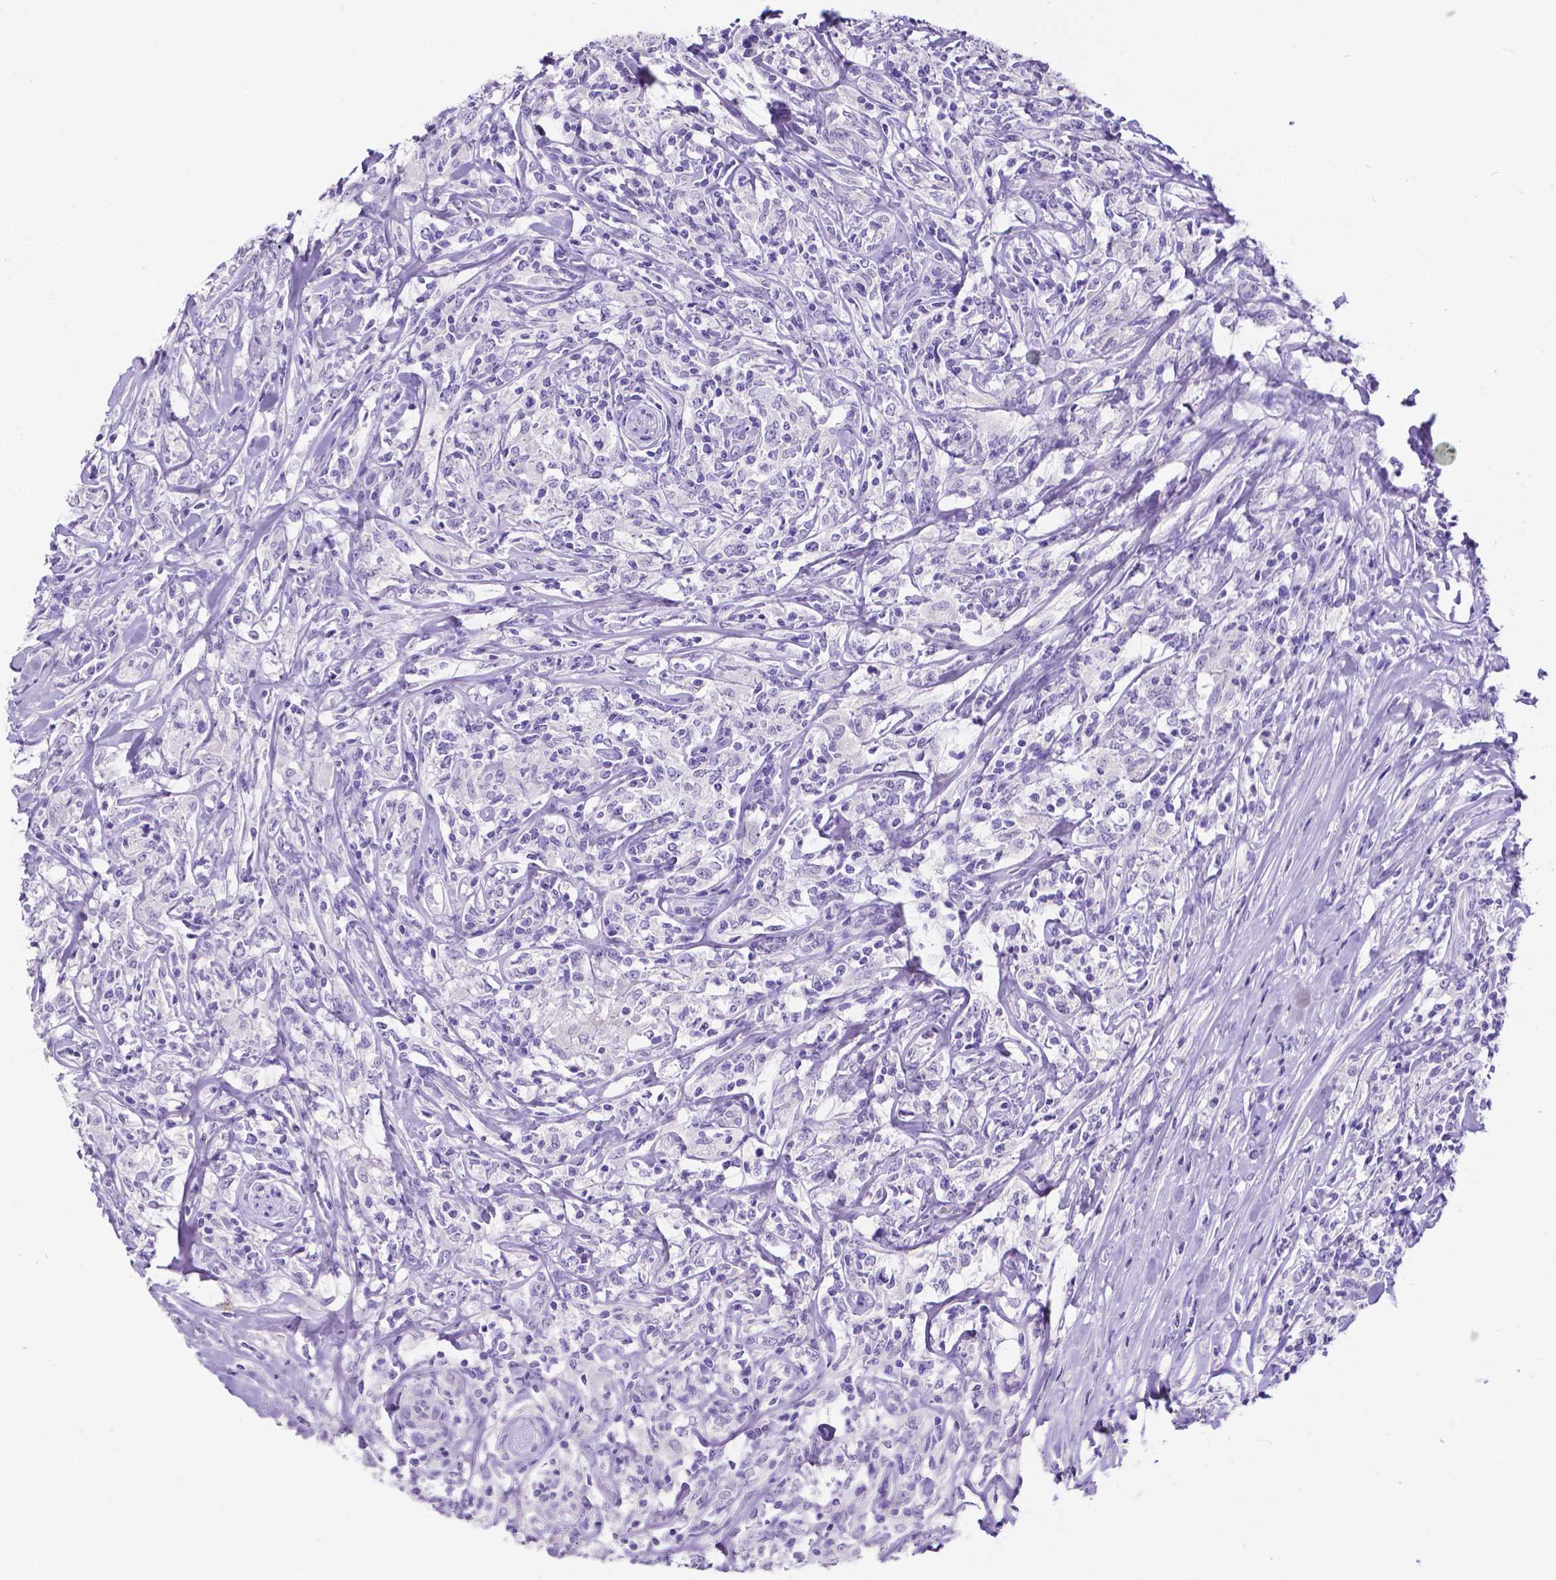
{"staining": {"intensity": "negative", "quantity": "none", "location": "none"}, "tissue": "lymphoma", "cell_type": "Tumor cells", "image_type": "cancer", "snomed": [{"axis": "morphology", "description": "Malignant lymphoma, non-Hodgkin's type, High grade"}, {"axis": "topography", "description": "Lymph node"}], "caption": "A high-resolution image shows IHC staining of high-grade malignant lymphoma, non-Hodgkin's type, which exhibits no significant expression in tumor cells. Nuclei are stained in blue.", "gene": "SATB2", "patient": {"sex": "female", "age": 84}}